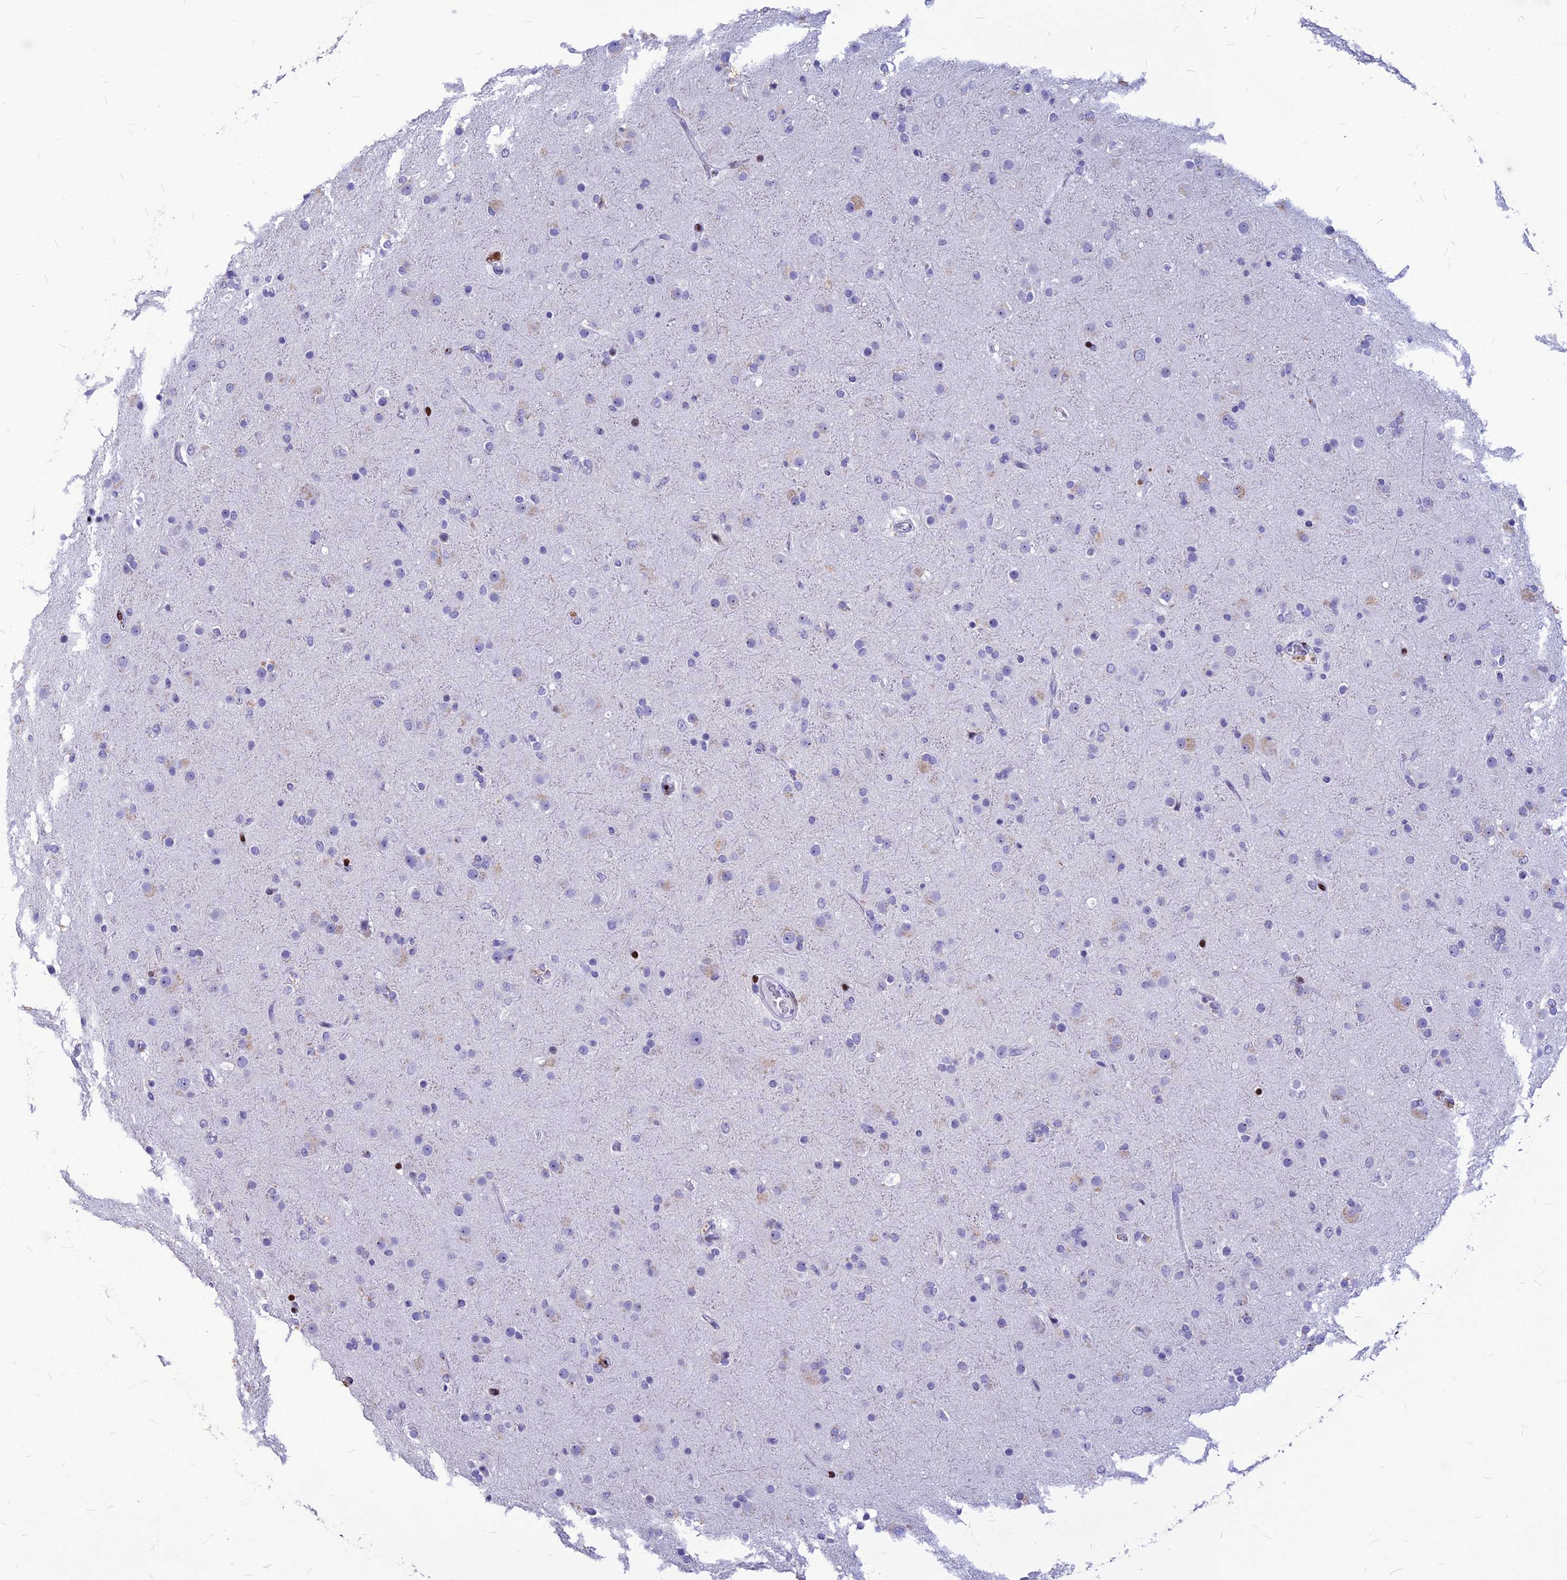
{"staining": {"intensity": "negative", "quantity": "none", "location": "none"}, "tissue": "glioma", "cell_type": "Tumor cells", "image_type": "cancer", "snomed": [{"axis": "morphology", "description": "Glioma, malignant, Low grade"}, {"axis": "topography", "description": "Brain"}], "caption": "Immunohistochemistry (IHC) of glioma demonstrates no positivity in tumor cells. (DAB IHC visualized using brightfield microscopy, high magnification).", "gene": "PRPS1", "patient": {"sex": "male", "age": 65}}